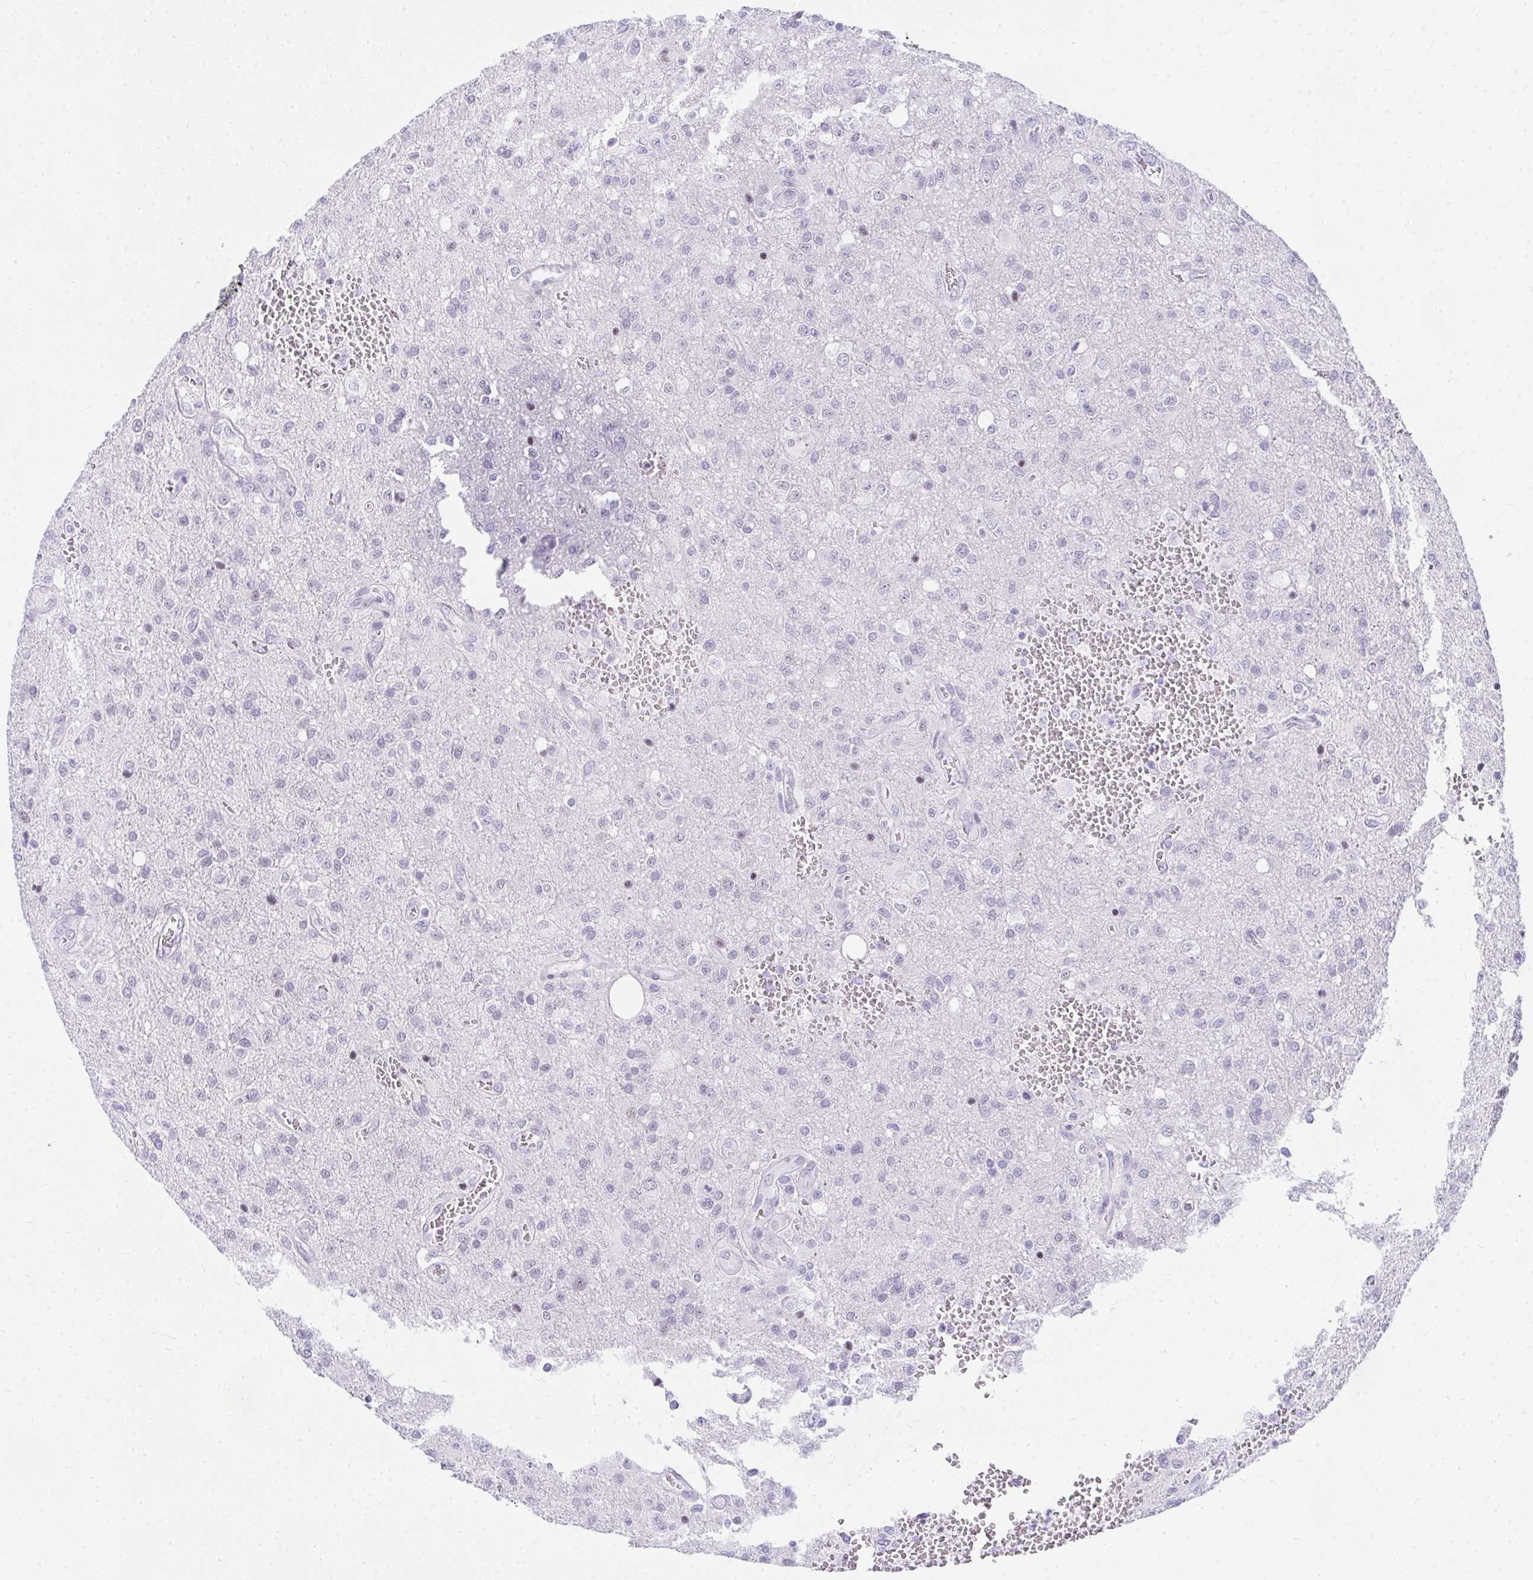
{"staining": {"intensity": "negative", "quantity": "none", "location": "none"}, "tissue": "glioma", "cell_type": "Tumor cells", "image_type": "cancer", "snomed": [{"axis": "morphology", "description": "Glioma, malignant, Low grade"}, {"axis": "topography", "description": "Brain"}], "caption": "Immunohistochemical staining of malignant glioma (low-grade) shows no significant staining in tumor cells.", "gene": "OR5F1", "patient": {"sex": "male", "age": 66}}